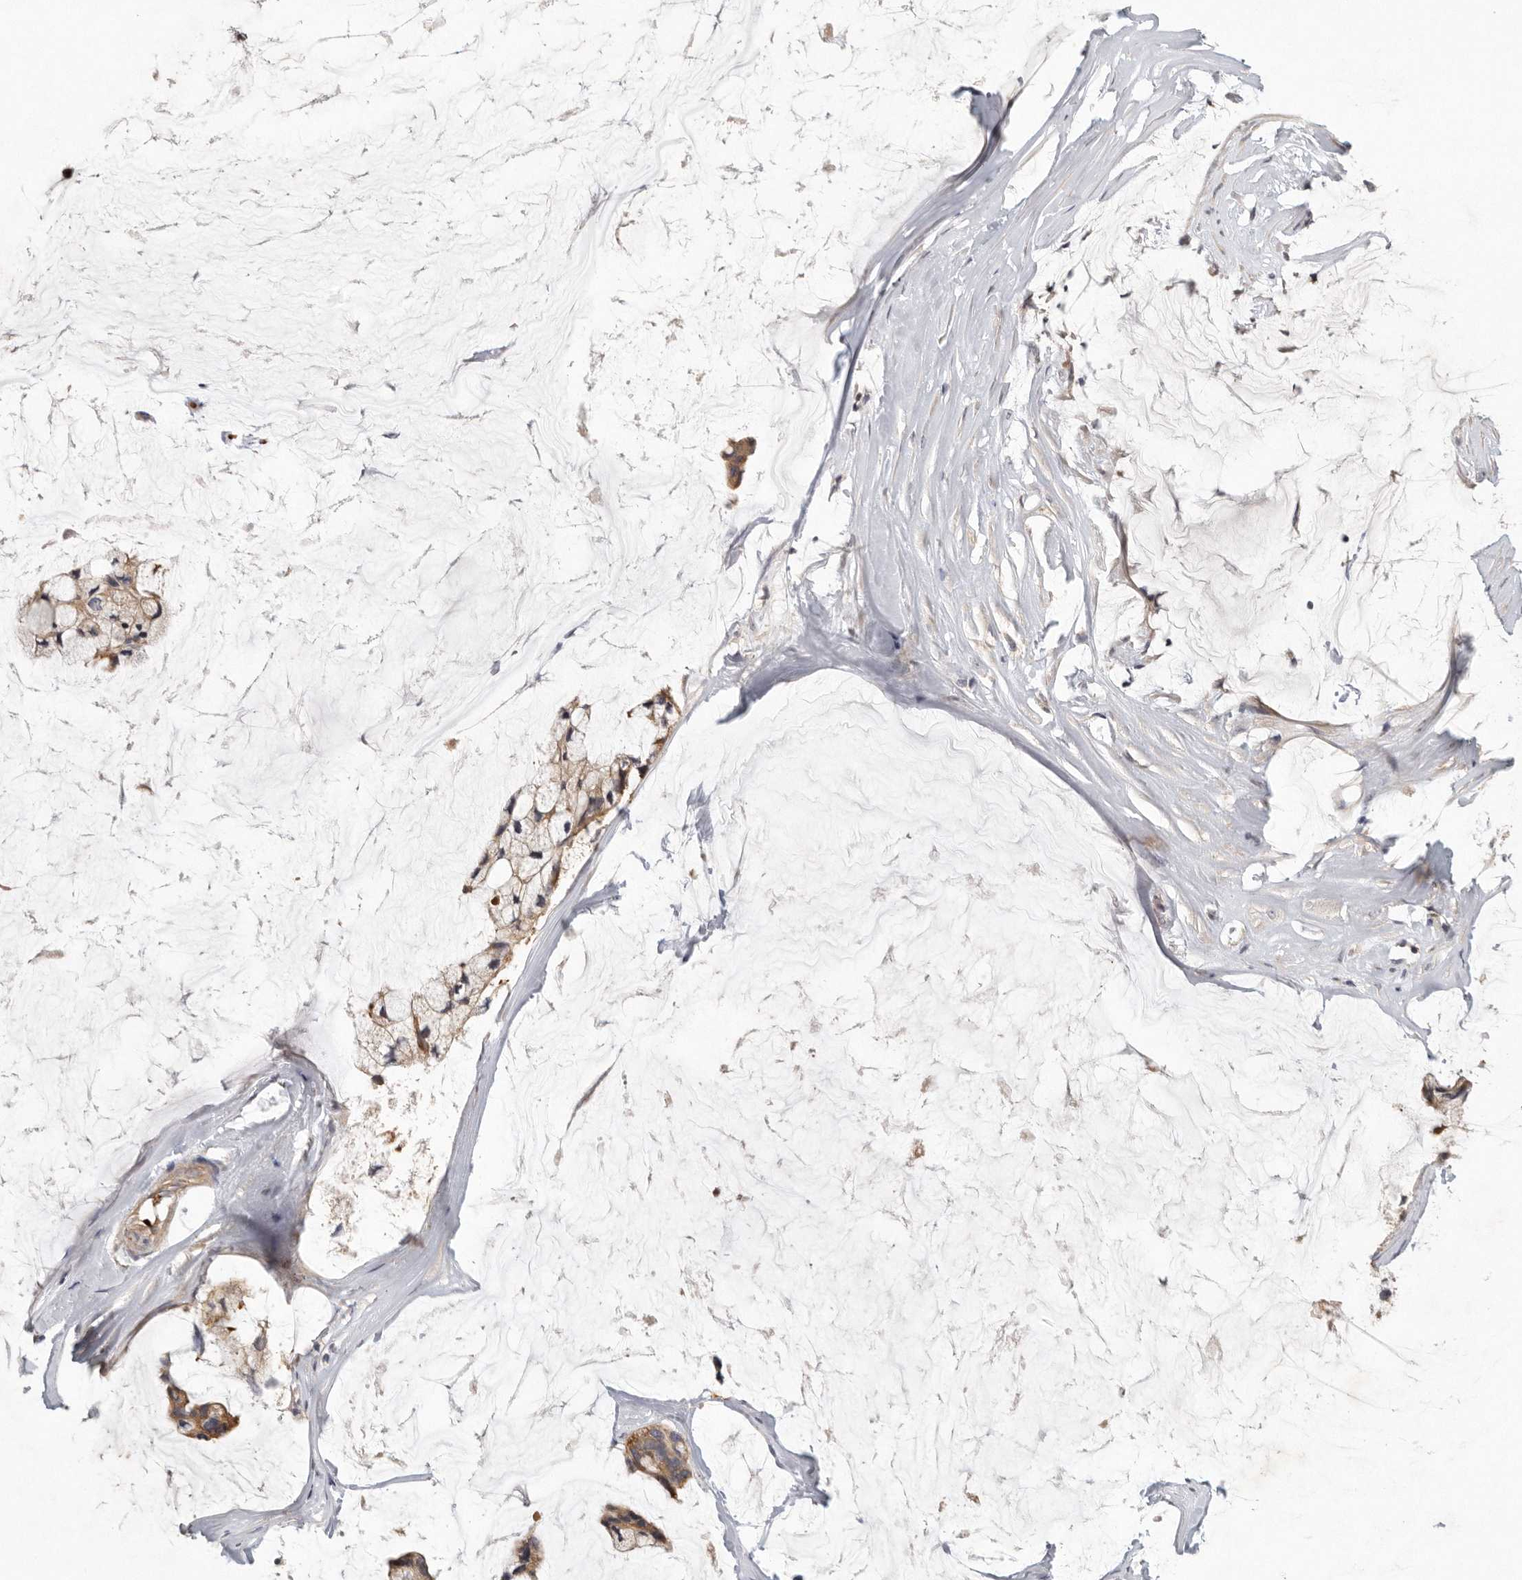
{"staining": {"intensity": "moderate", "quantity": ">75%", "location": "cytoplasmic/membranous"}, "tissue": "ovarian cancer", "cell_type": "Tumor cells", "image_type": "cancer", "snomed": [{"axis": "morphology", "description": "Cystadenocarcinoma, mucinous, NOS"}, {"axis": "topography", "description": "Ovary"}], "caption": "Immunohistochemical staining of human ovarian mucinous cystadenocarcinoma demonstrates moderate cytoplasmic/membranous protein positivity in approximately >75% of tumor cells.", "gene": "CFAP298", "patient": {"sex": "female", "age": 39}}